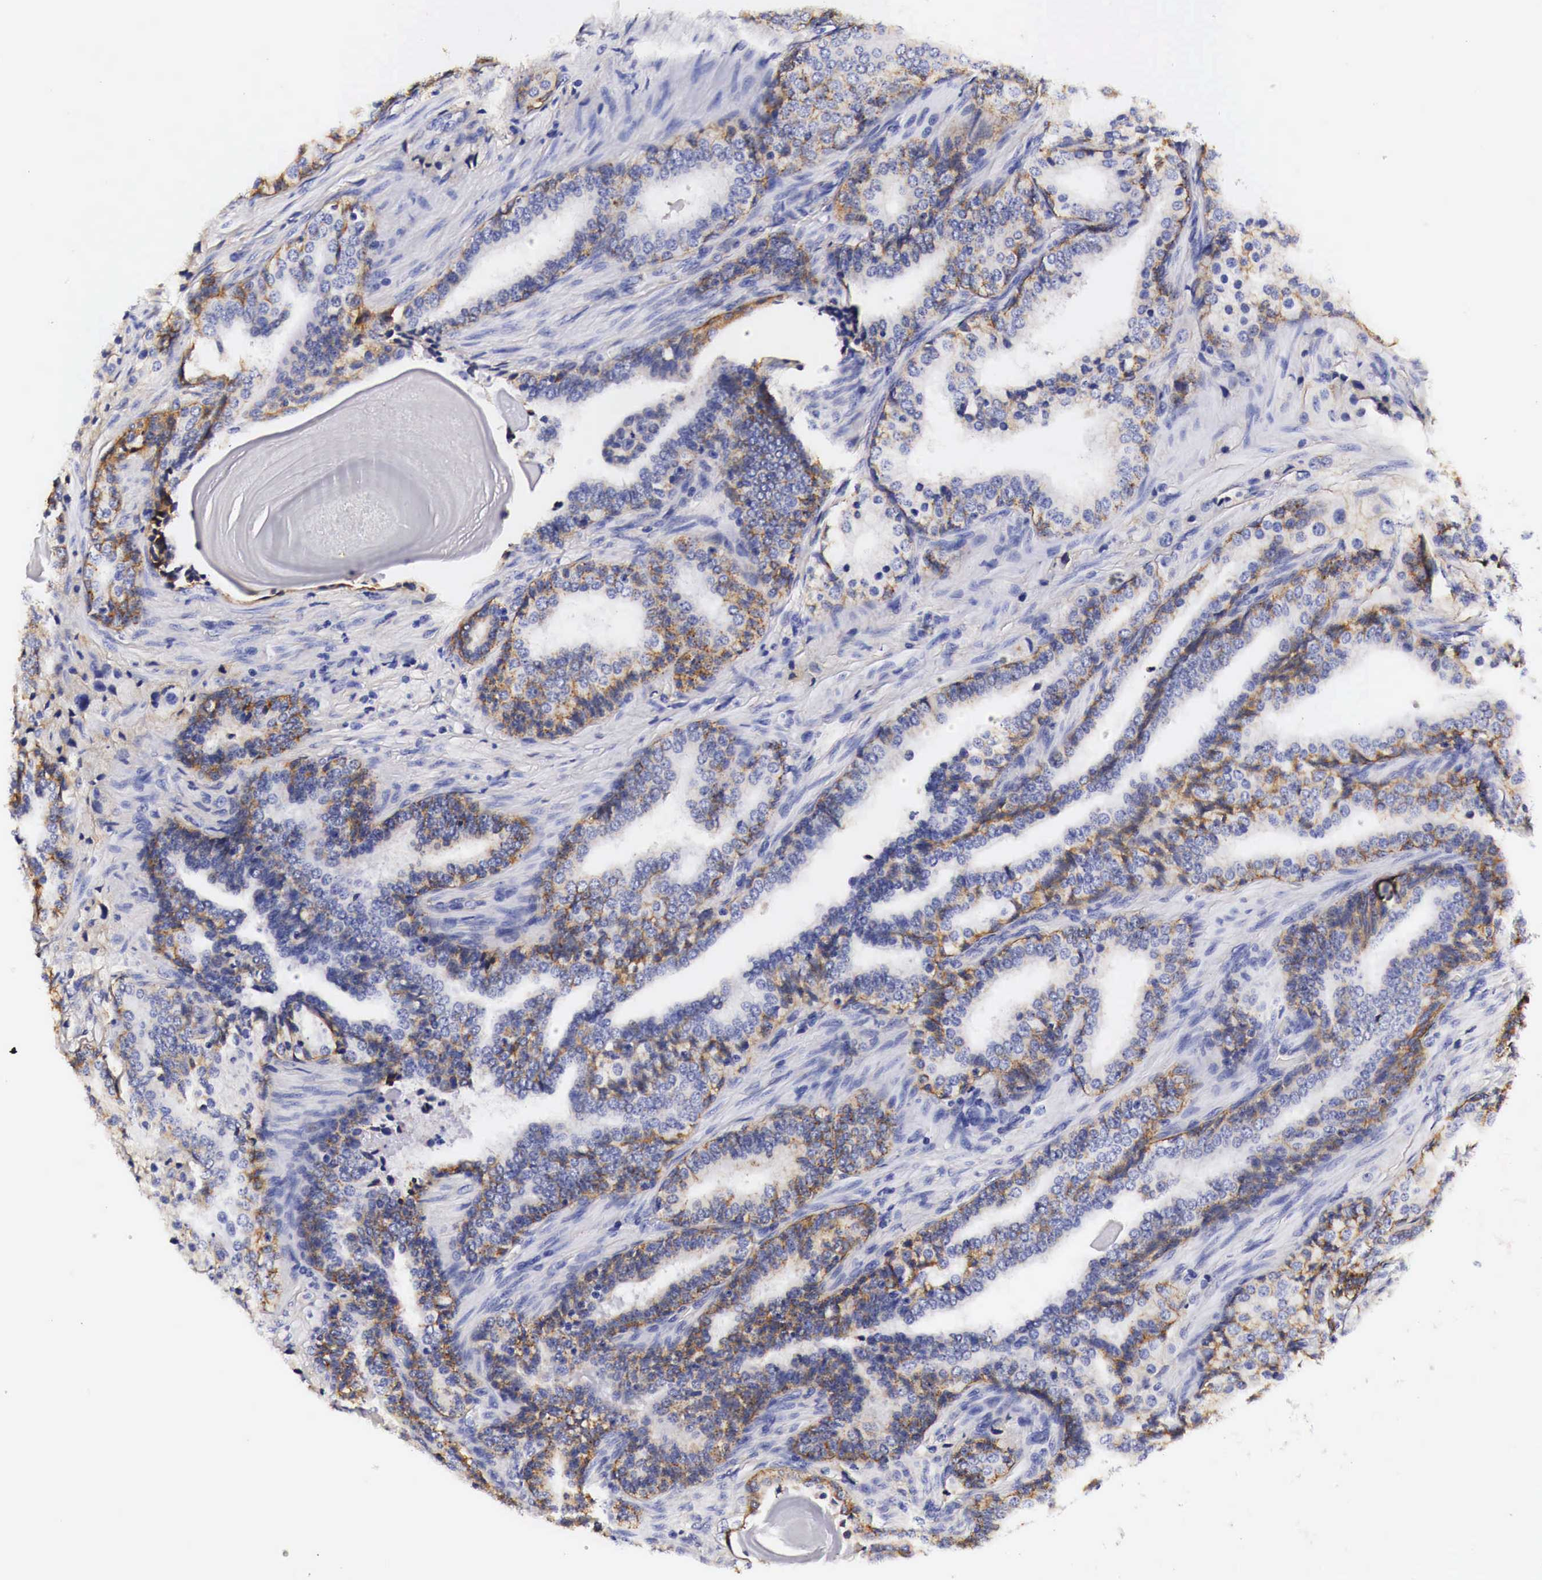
{"staining": {"intensity": "moderate", "quantity": "25%-75%", "location": "cytoplasmic/membranous"}, "tissue": "prostate cancer", "cell_type": "Tumor cells", "image_type": "cancer", "snomed": [{"axis": "morphology", "description": "Adenocarcinoma, Medium grade"}, {"axis": "topography", "description": "Prostate"}], "caption": "Brown immunohistochemical staining in human prostate adenocarcinoma (medium-grade) reveals moderate cytoplasmic/membranous staining in approximately 25%-75% of tumor cells.", "gene": "EGFR", "patient": {"sex": "male", "age": 70}}